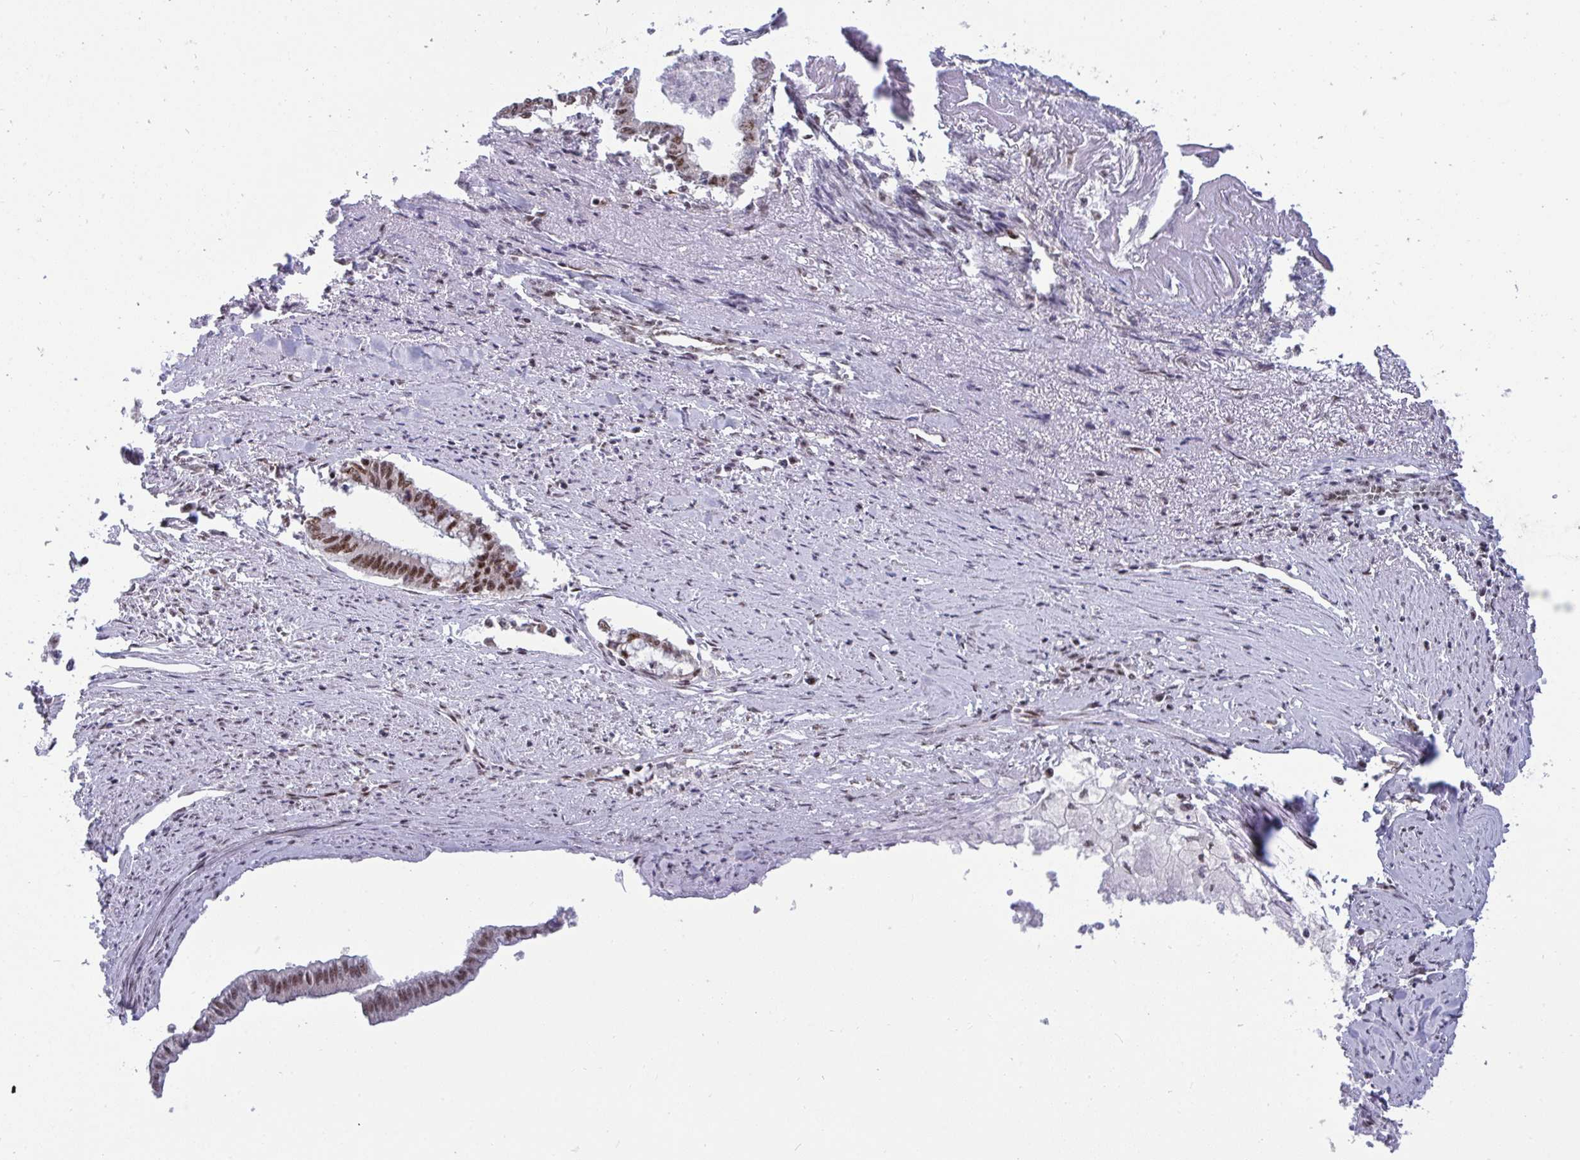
{"staining": {"intensity": "moderate", "quantity": ">75%", "location": "nuclear"}, "tissue": "endometrial cancer", "cell_type": "Tumor cells", "image_type": "cancer", "snomed": [{"axis": "morphology", "description": "Adenocarcinoma, NOS"}, {"axis": "topography", "description": "Endometrium"}], "caption": "Brown immunohistochemical staining in adenocarcinoma (endometrial) displays moderate nuclear positivity in about >75% of tumor cells. Nuclei are stained in blue.", "gene": "WBP11", "patient": {"sex": "female", "age": 79}}